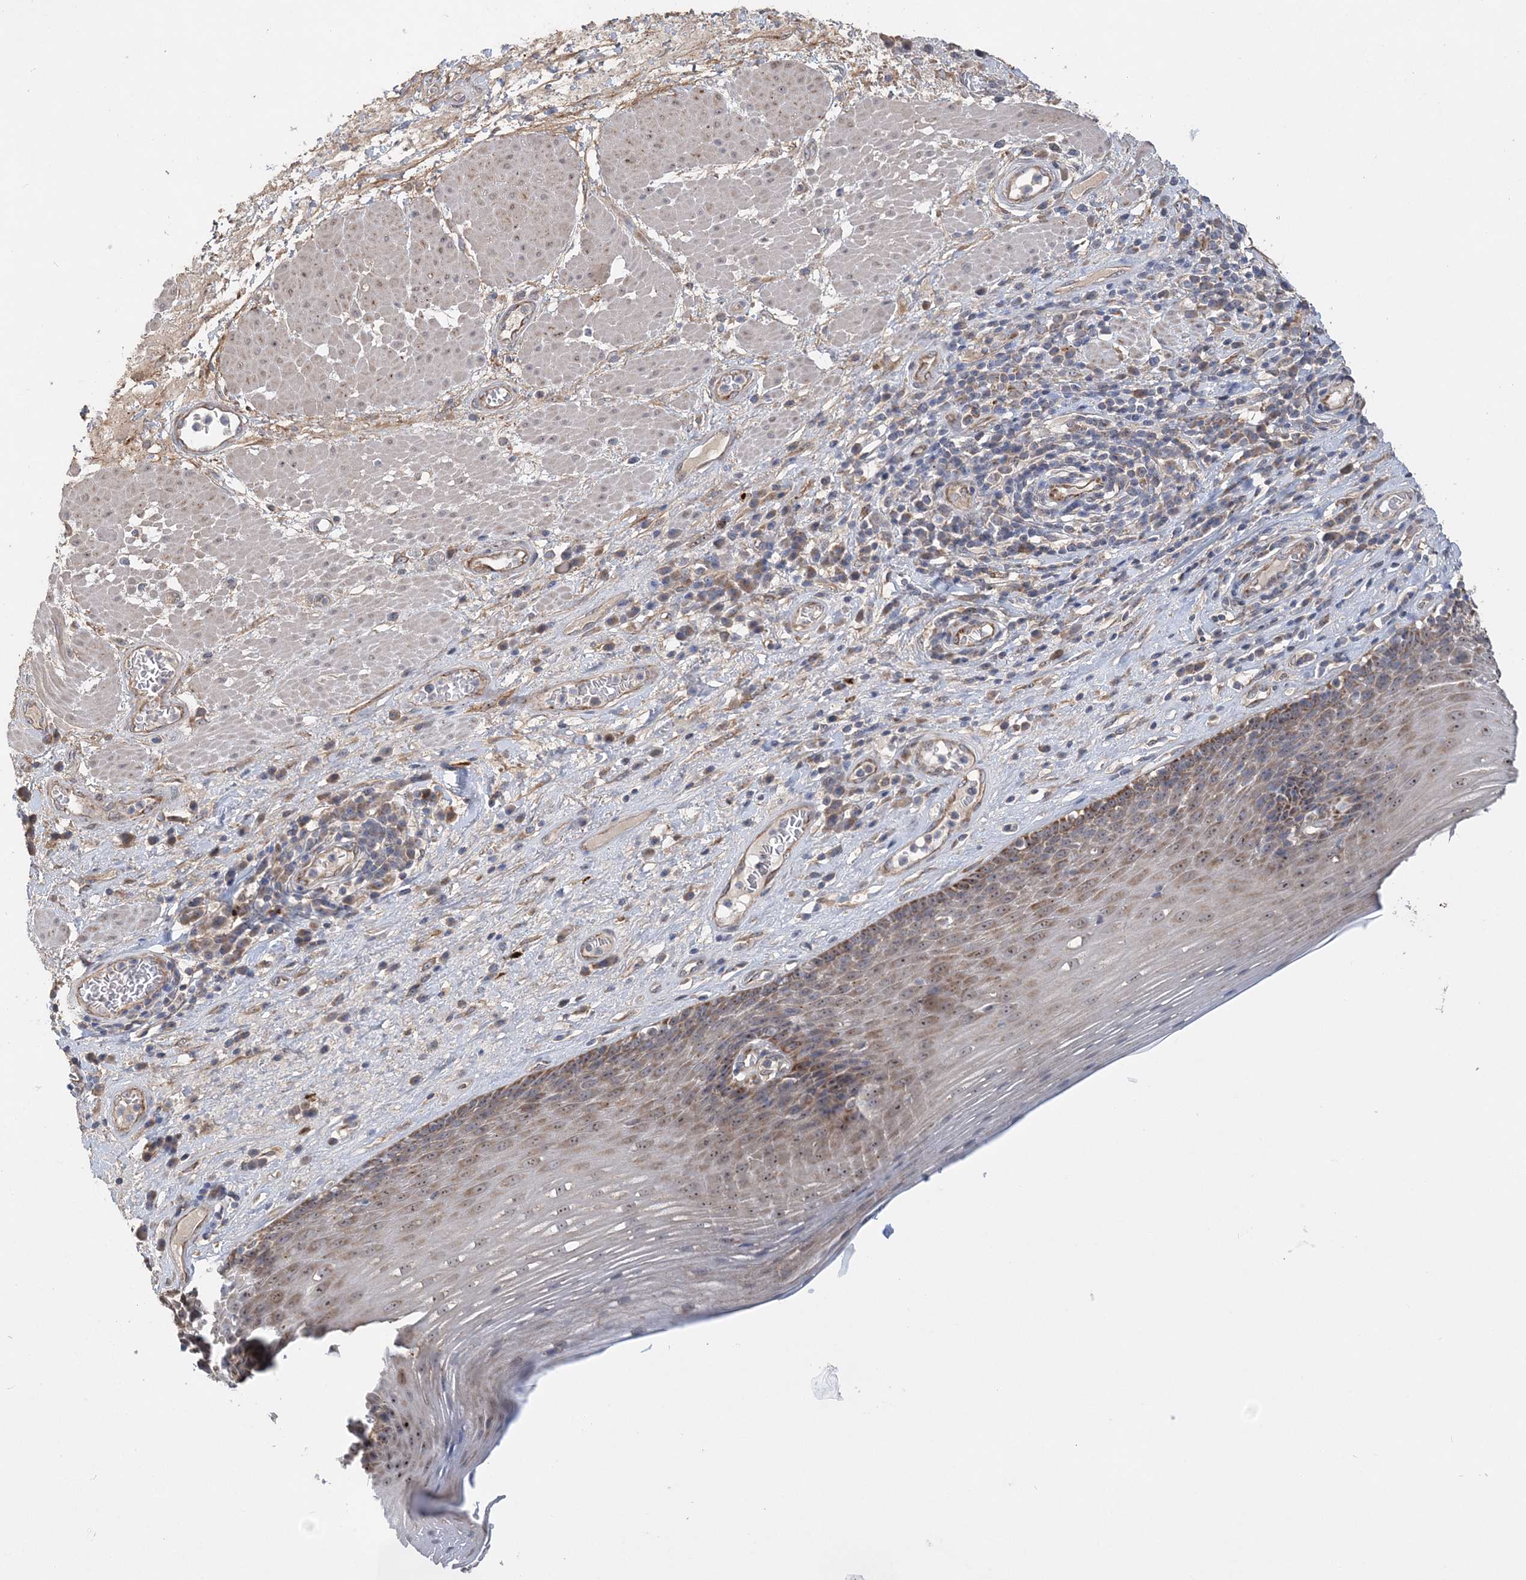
{"staining": {"intensity": "moderate", "quantity": ">75%", "location": "cytoplasmic/membranous,nuclear"}, "tissue": "esophagus", "cell_type": "Squamous epithelial cells", "image_type": "normal", "snomed": [{"axis": "morphology", "description": "Normal tissue, NOS"}, {"axis": "topography", "description": "Esophagus"}], "caption": "Protein expression analysis of benign human esophagus reveals moderate cytoplasmic/membranous,nuclear positivity in about >75% of squamous epithelial cells. Using DAB (brown) and hematoxylin (blue) stains, captured at high magnification using brightfield microscopy.", "gene": "FEZ2", "patient": {"sex": "male", "age": 62}}